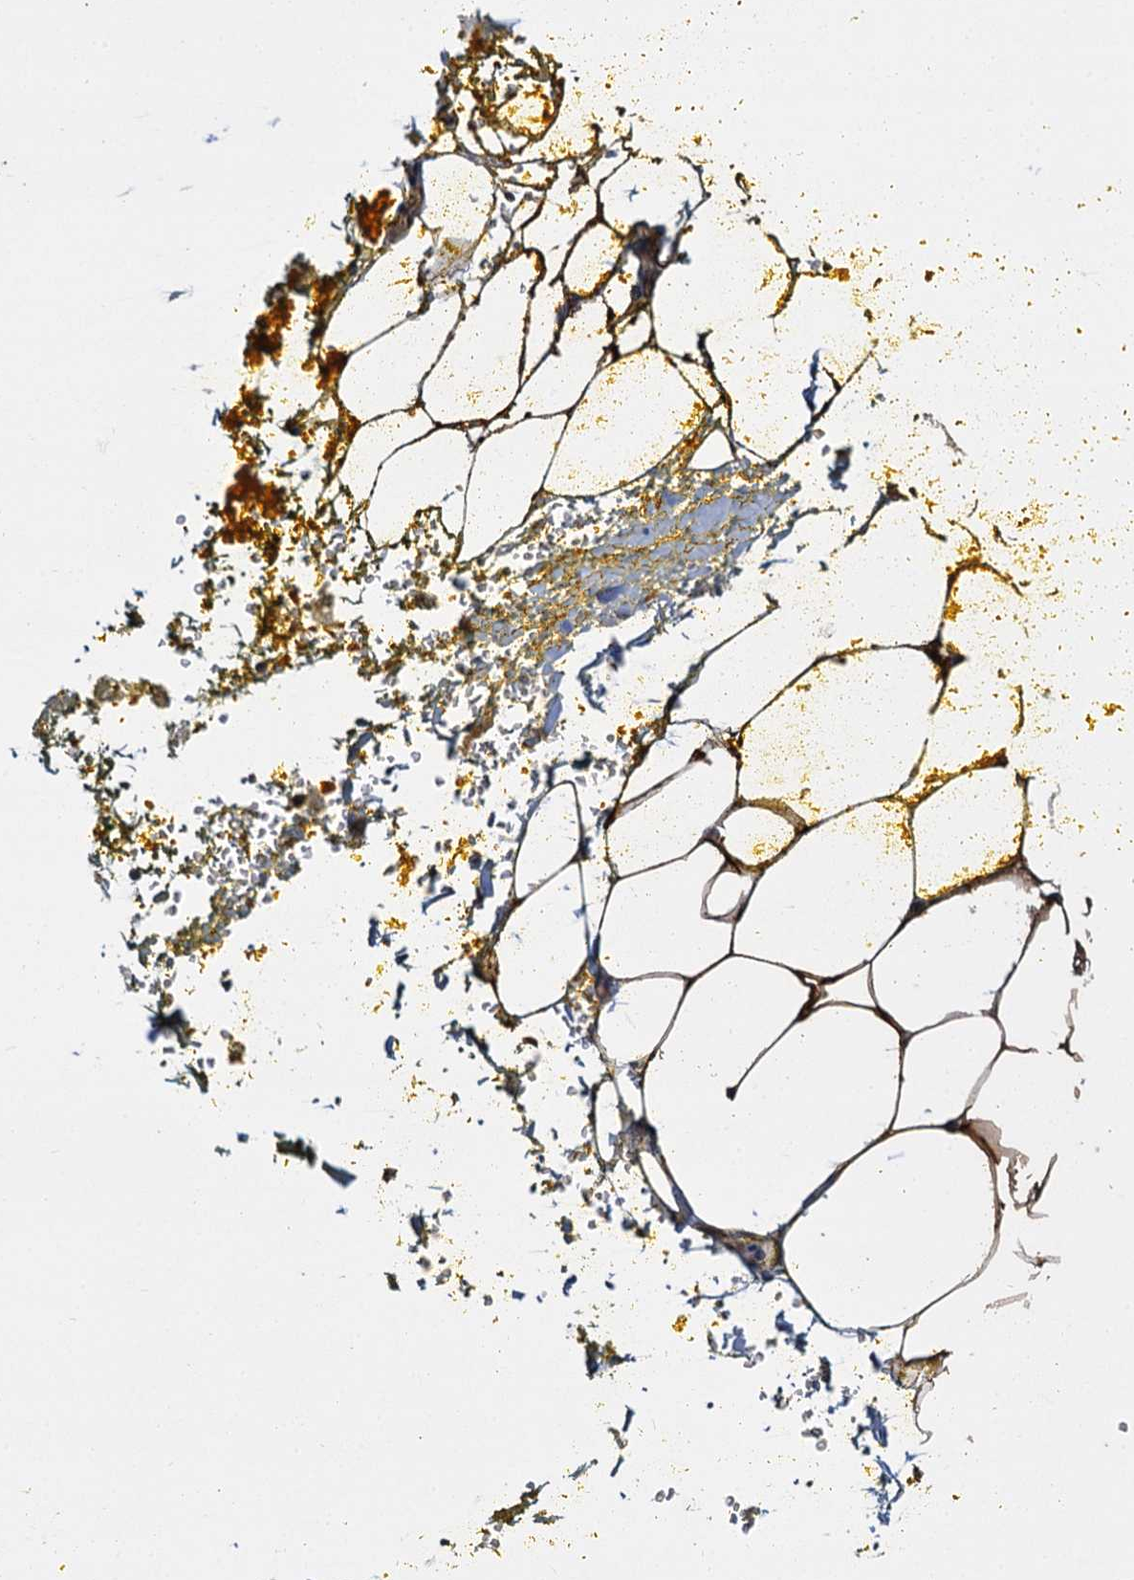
{"staining": {"intensity": "strong", "quantity": ">75%", "location": "cytoplasmic/membranous,nuclear"}, "tissue": "adipose tissue", "cell_type": "Adipocytes", "image_type": "normal", "snomed": [{"axis": "morphology", "description": "Normal tissue, NOS"}, {"axis": "morphology", "description": "Adenocarcinoma, Low grade"}, {"axis": "topography", "description": "Prostate"}, {"axis": "topography", "description": "Peripheral nerve tissue"}], "caption": "Protein staining of normal adipose tissue reveals strong cytoplasmic/membranous,nuclear staining in about >75% of adipocytes.", "gene": "GAL3ST4", "patient": {"sex": "male", "age": 63}}